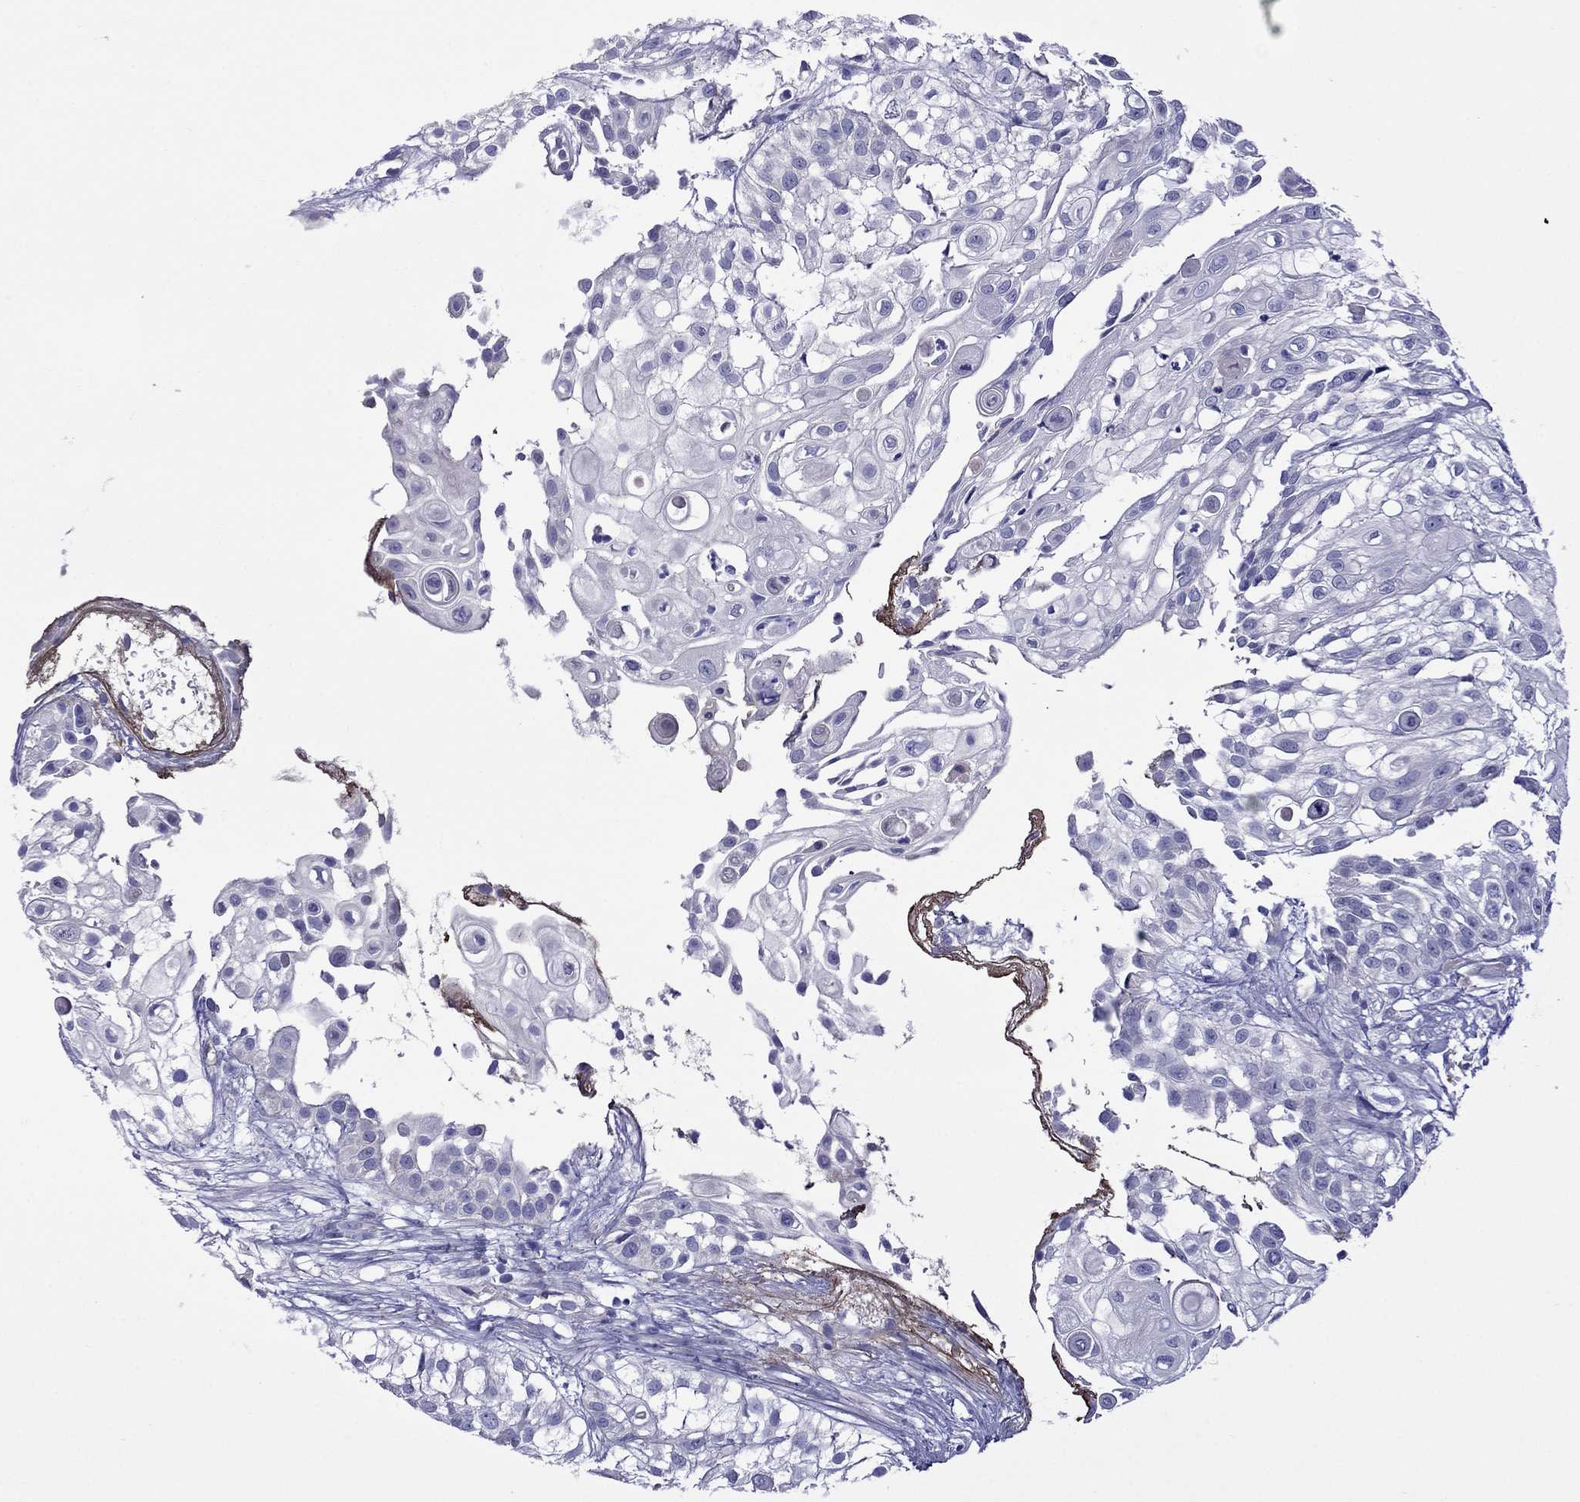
{"staining": {"intensity": "negative", "quantity": "none", "location": "none"}, "tissue": "urothelial cancer", "cell_type": "Tumor cells", "image_type": "cancer", "snomed": [{"axis": "morphology", "description": "Urothelial carcinoma, High grade"}, {"axis": "topography", "description": "Urinary bladder"}], "caption": "Tumor cells are negative for brown protein staining in high-grade urothelial carcinoma.", "gene": "STAR", "patient": {"sex": "female", "age": 79}}